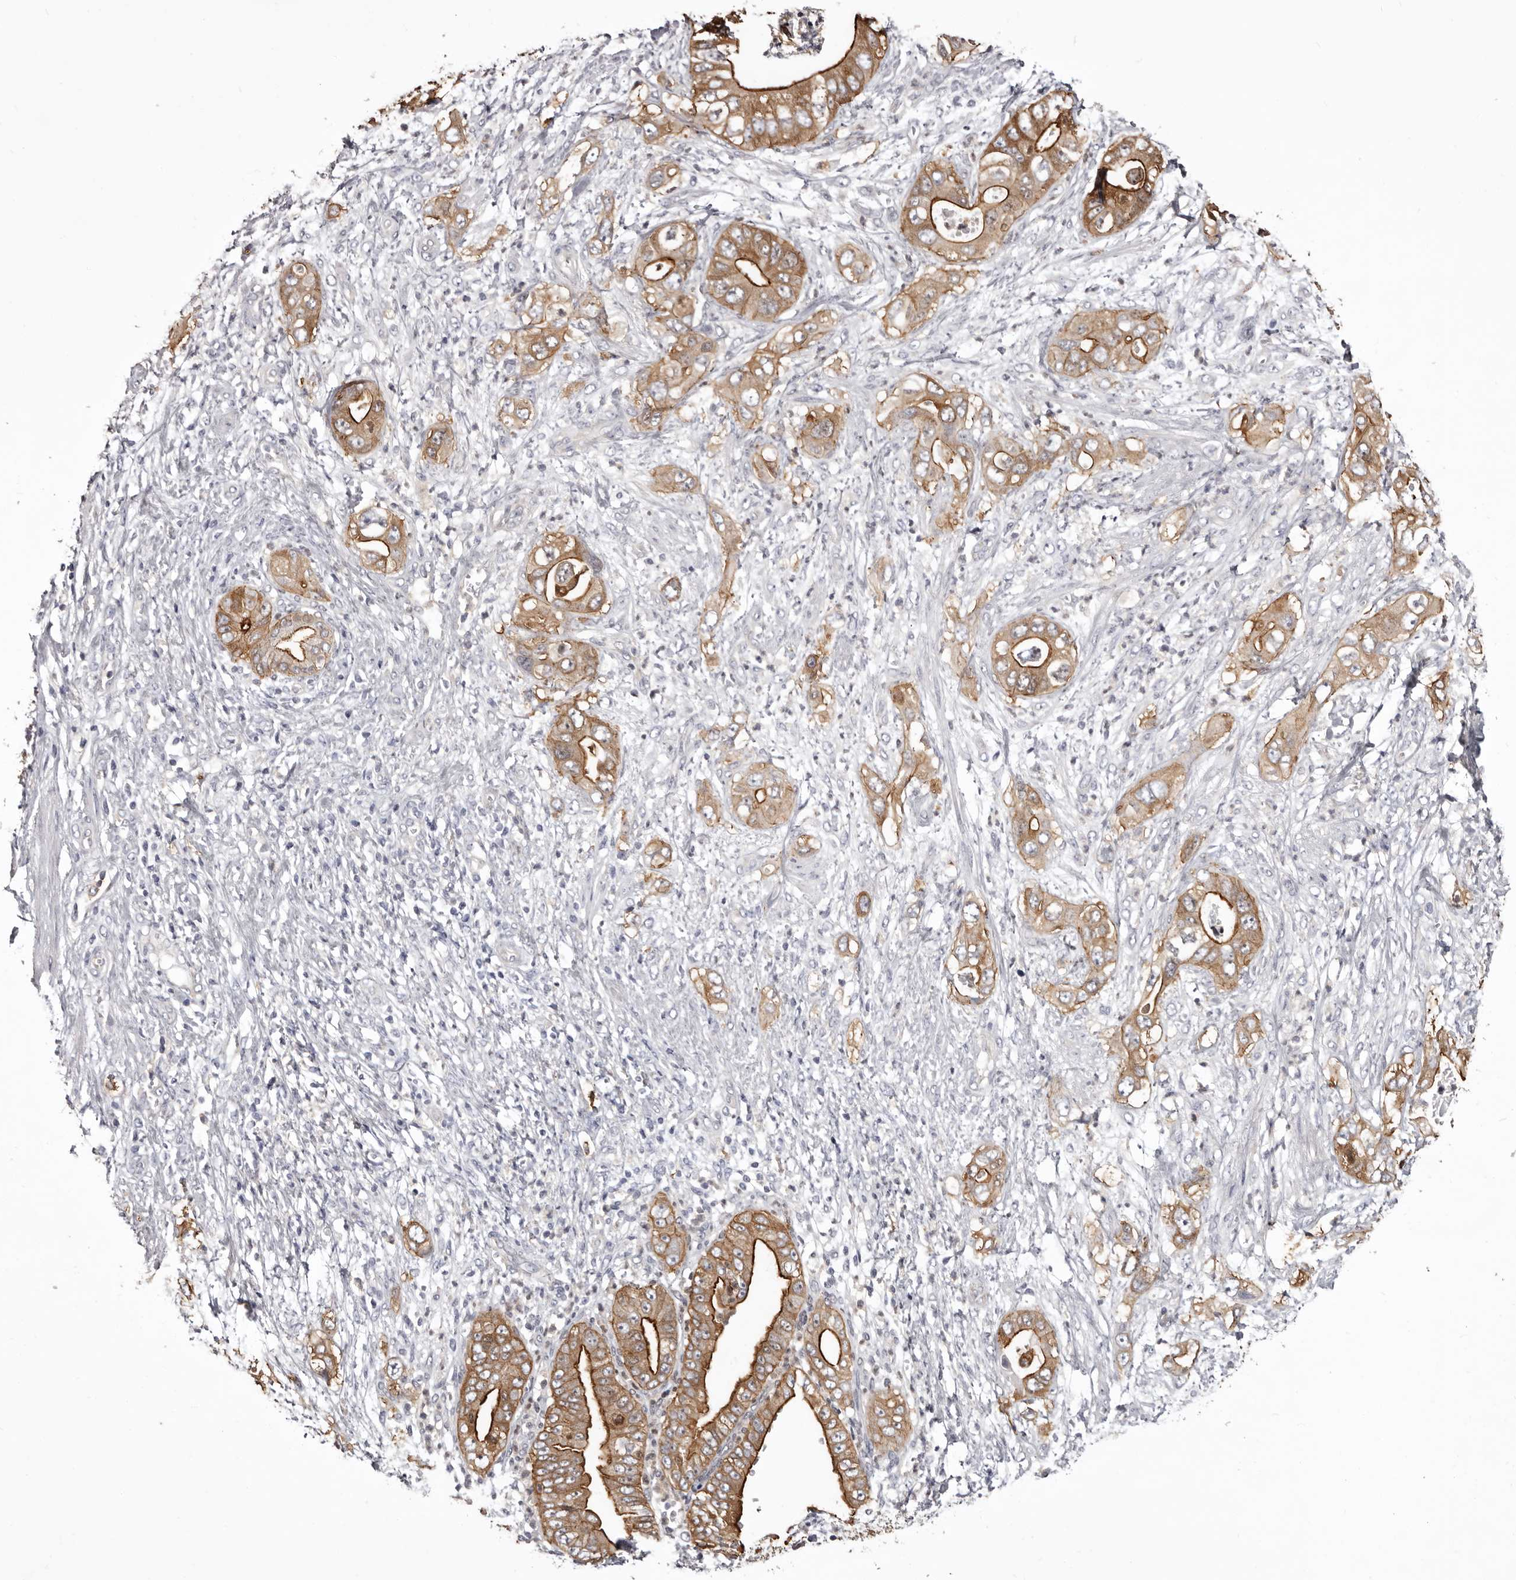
{"staining": {"intensity": "moderate", "quantity": ">75%", "location": "cytoplasmic/membranous"}, "tissue": "pancreatic cancer", "cell_type": "Tumor cells", "image_type": "cancer", "snomed": [{"axis": "morphology", "description": "Adenocarcinoma, NOS"}, {"axis": "topography", "description": "Pancreas"}], "caption": "Adenocarcinoma (pancreatic) was stained to show a protein in brown. There is medium levels of moderate cytoplasmic/membranous positivity in approximately >75% of tumor cells.", "gene": "LAD1", "patient": {"sex": "female", "age": 78}}